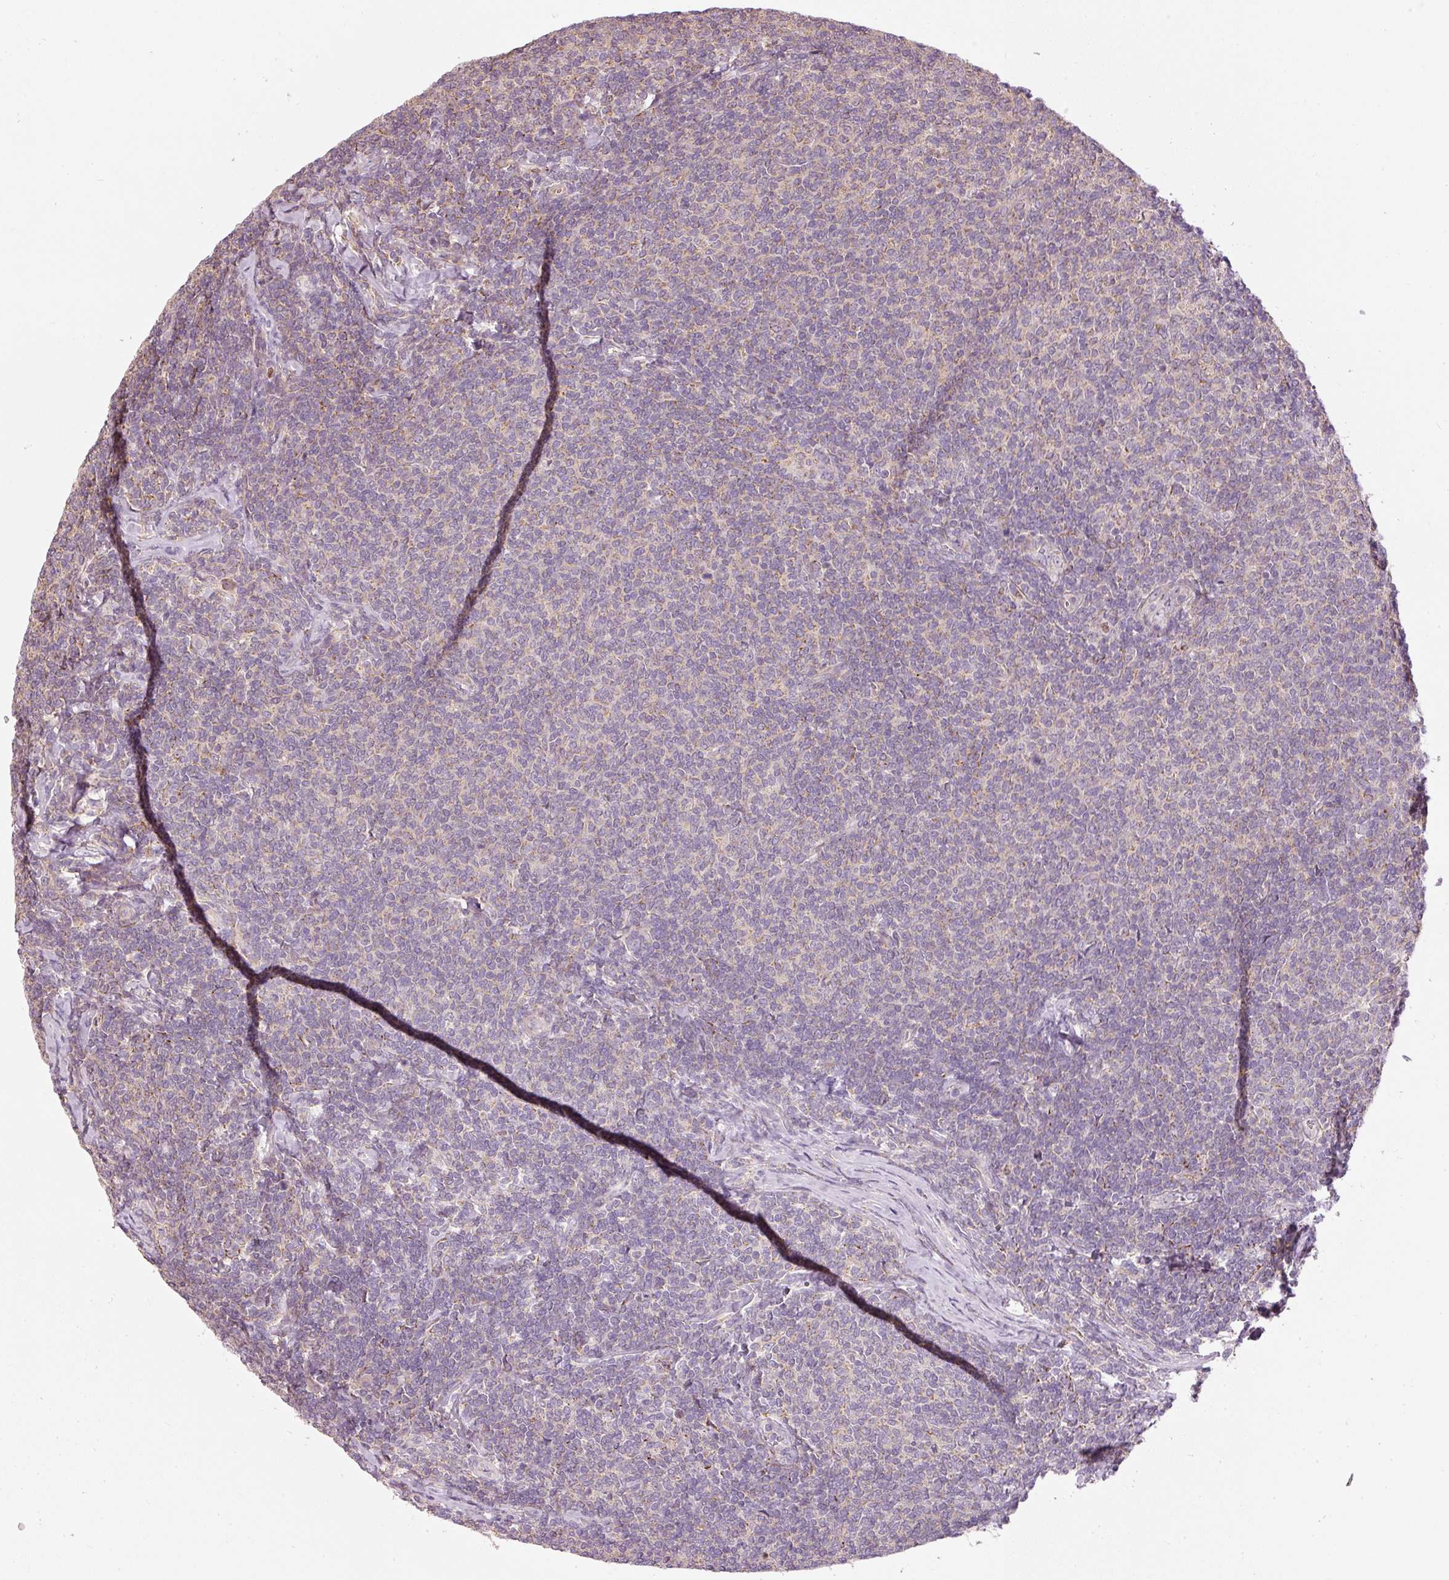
{"staining": {"intensity": "weak", "quantity": "<25%", "location": "cytoplasmic/membranous"}, "tissue": "lymphoma", "cell_type": "Tumor cells", "image_type": "cancer", "snomed": [{"axis": "morphology", "description": "Malignant lymphoma, non-Hodgkin's type, Low grade"}, {"axis": "topography", "description": "Lymph node"}], "caption": "This is an immunohistochemistry photomicrograph of human lymphoma. There is no staining in tumor cells.", "gene": "MTHFD1L", "patient": {"sex": "male", "age": 52}}